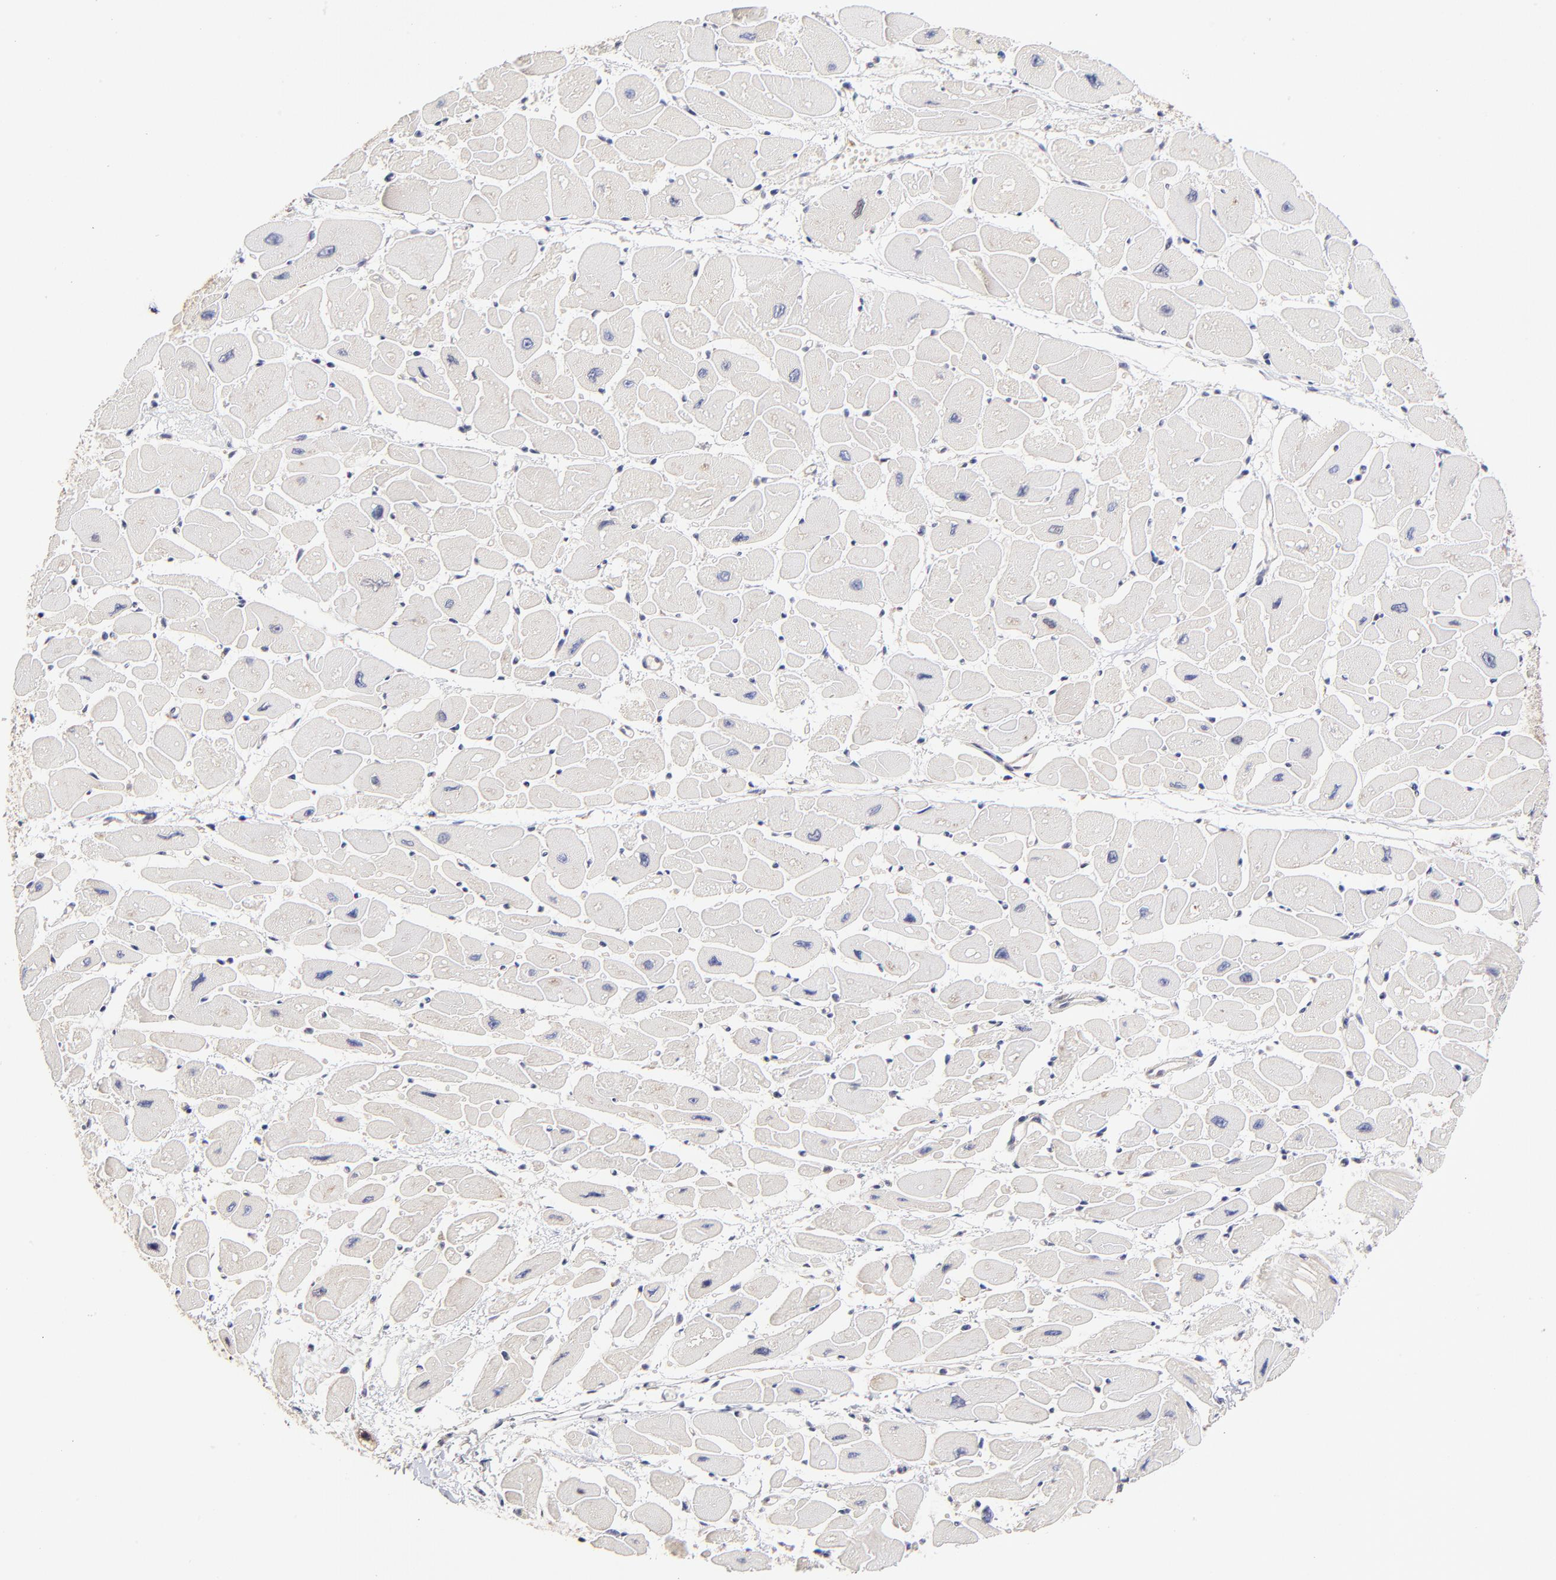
{"staining": {"intensity": "weak", "quantity": ">75%", "location": "cytoplasmic/membranous"}, "tissue": "heart muscle", "cell_type": "Cardiomyocytes", "image_type": "normal", "snomed": [{"axis": "morphology", "description": "Normal tissue, NOS"}, {"axis": "topography", "description": "Heart"}], "caption": "Heart muscle stained for a protein displays weak cytoplasmic/membranous positivity in cardiomyocytes. The protein of interest is stained brown, and the nuclei are stained in blue (DAB (3,3'-diaminobenzidine) IHC with brightfield microscopy, high magnification).", "gene": "ZNF10", "patient": {"sex": "female", "age": 54}}